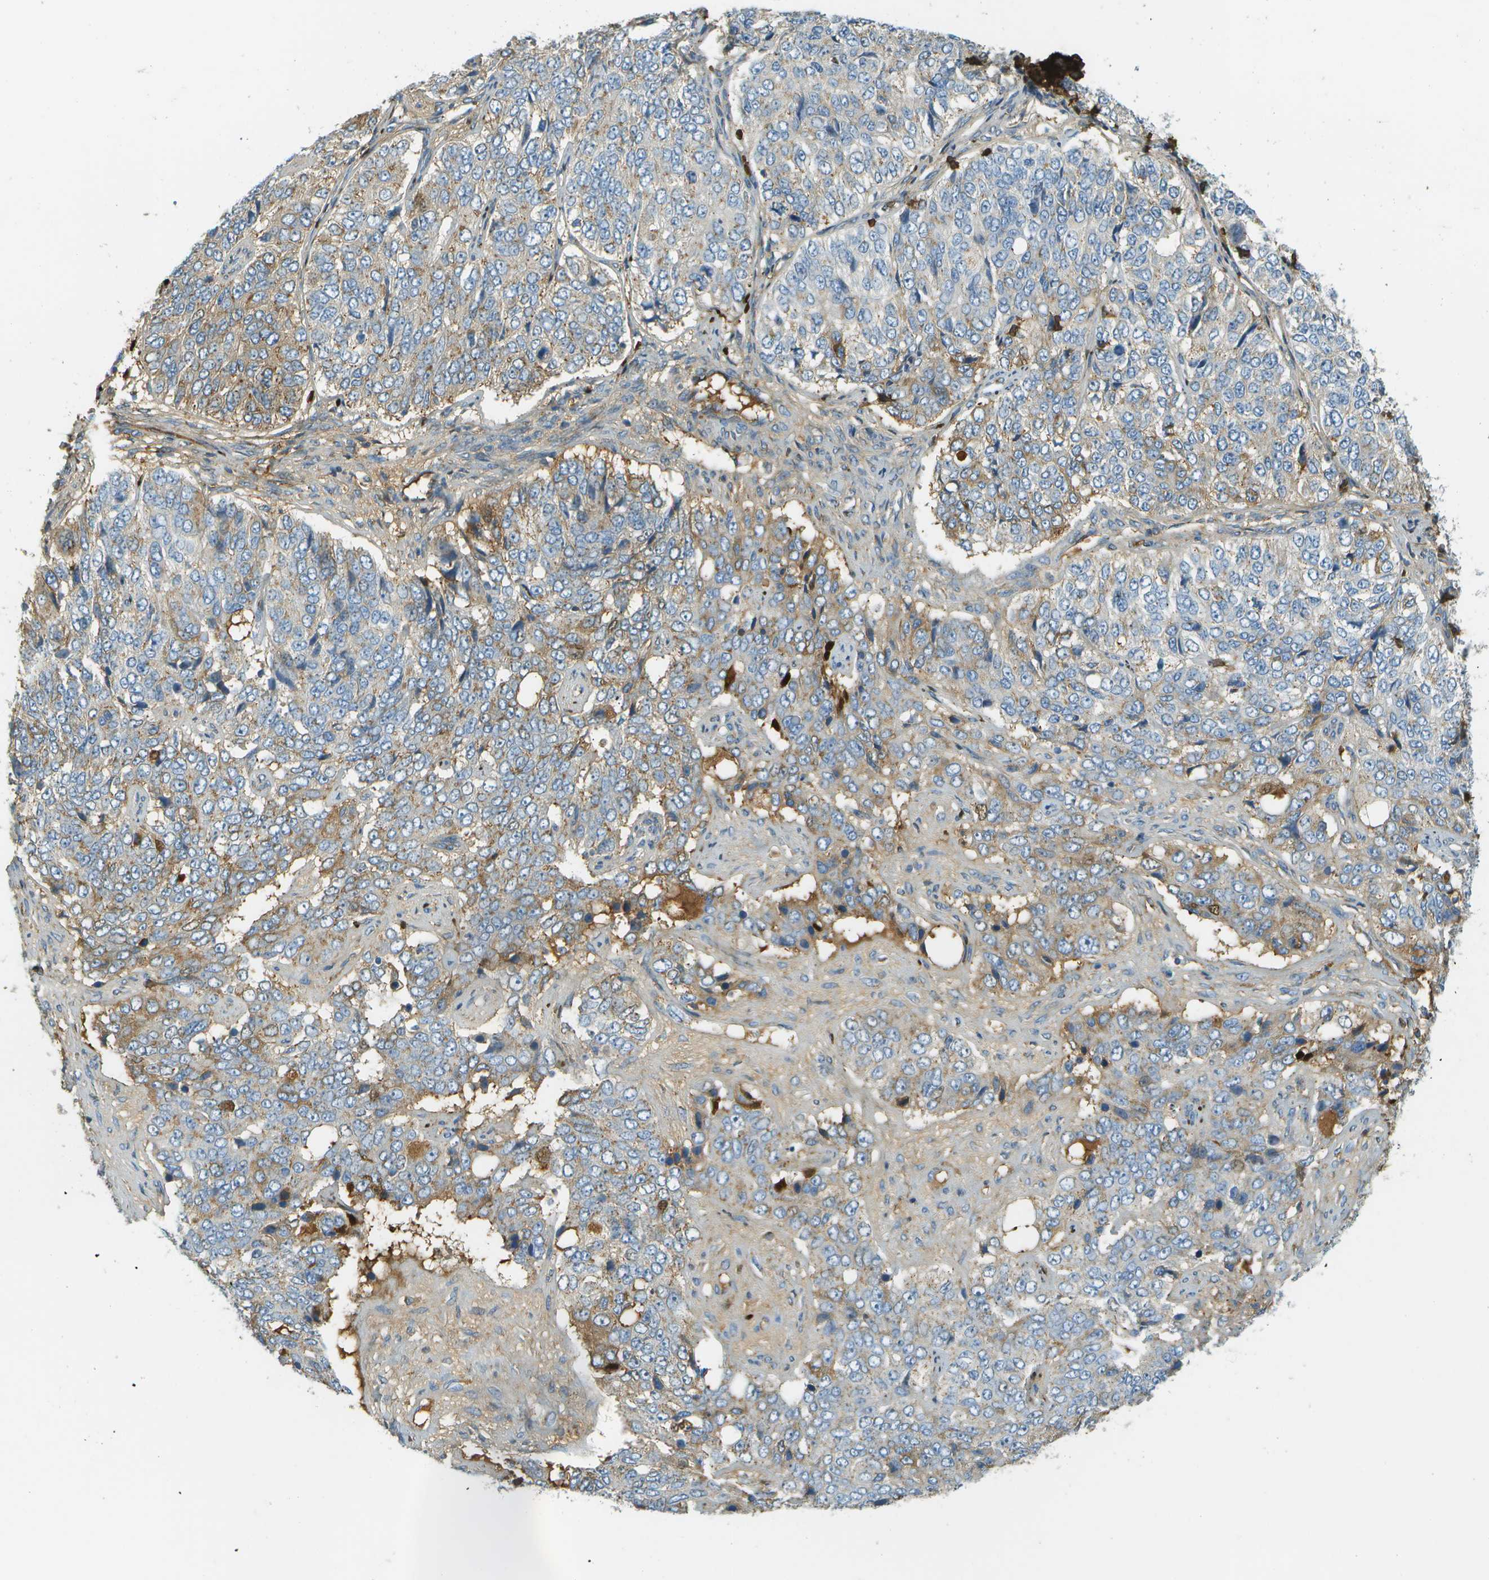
{"staining": {"intensity": "weak", "quantity": "<25%", "location": "cytoplasmic/membranous"}, "tissue": "ovarian cancer", "cell_type": "Tumor cells", "image_type": "cancer", "snomed": [{"axis": "morphology", "description": "Carcinoma, endometroid"}, {"axis": "topography", "description": "Ovary"}], "caption": "DAB (3,3'-diaminobenzidine) immunohistochemical staining of ovarian endometroid carcinoma reveals no significant positivity in tumor cells.", "gene": "DCN", "patient": {"sex": "female", "age": 51}}